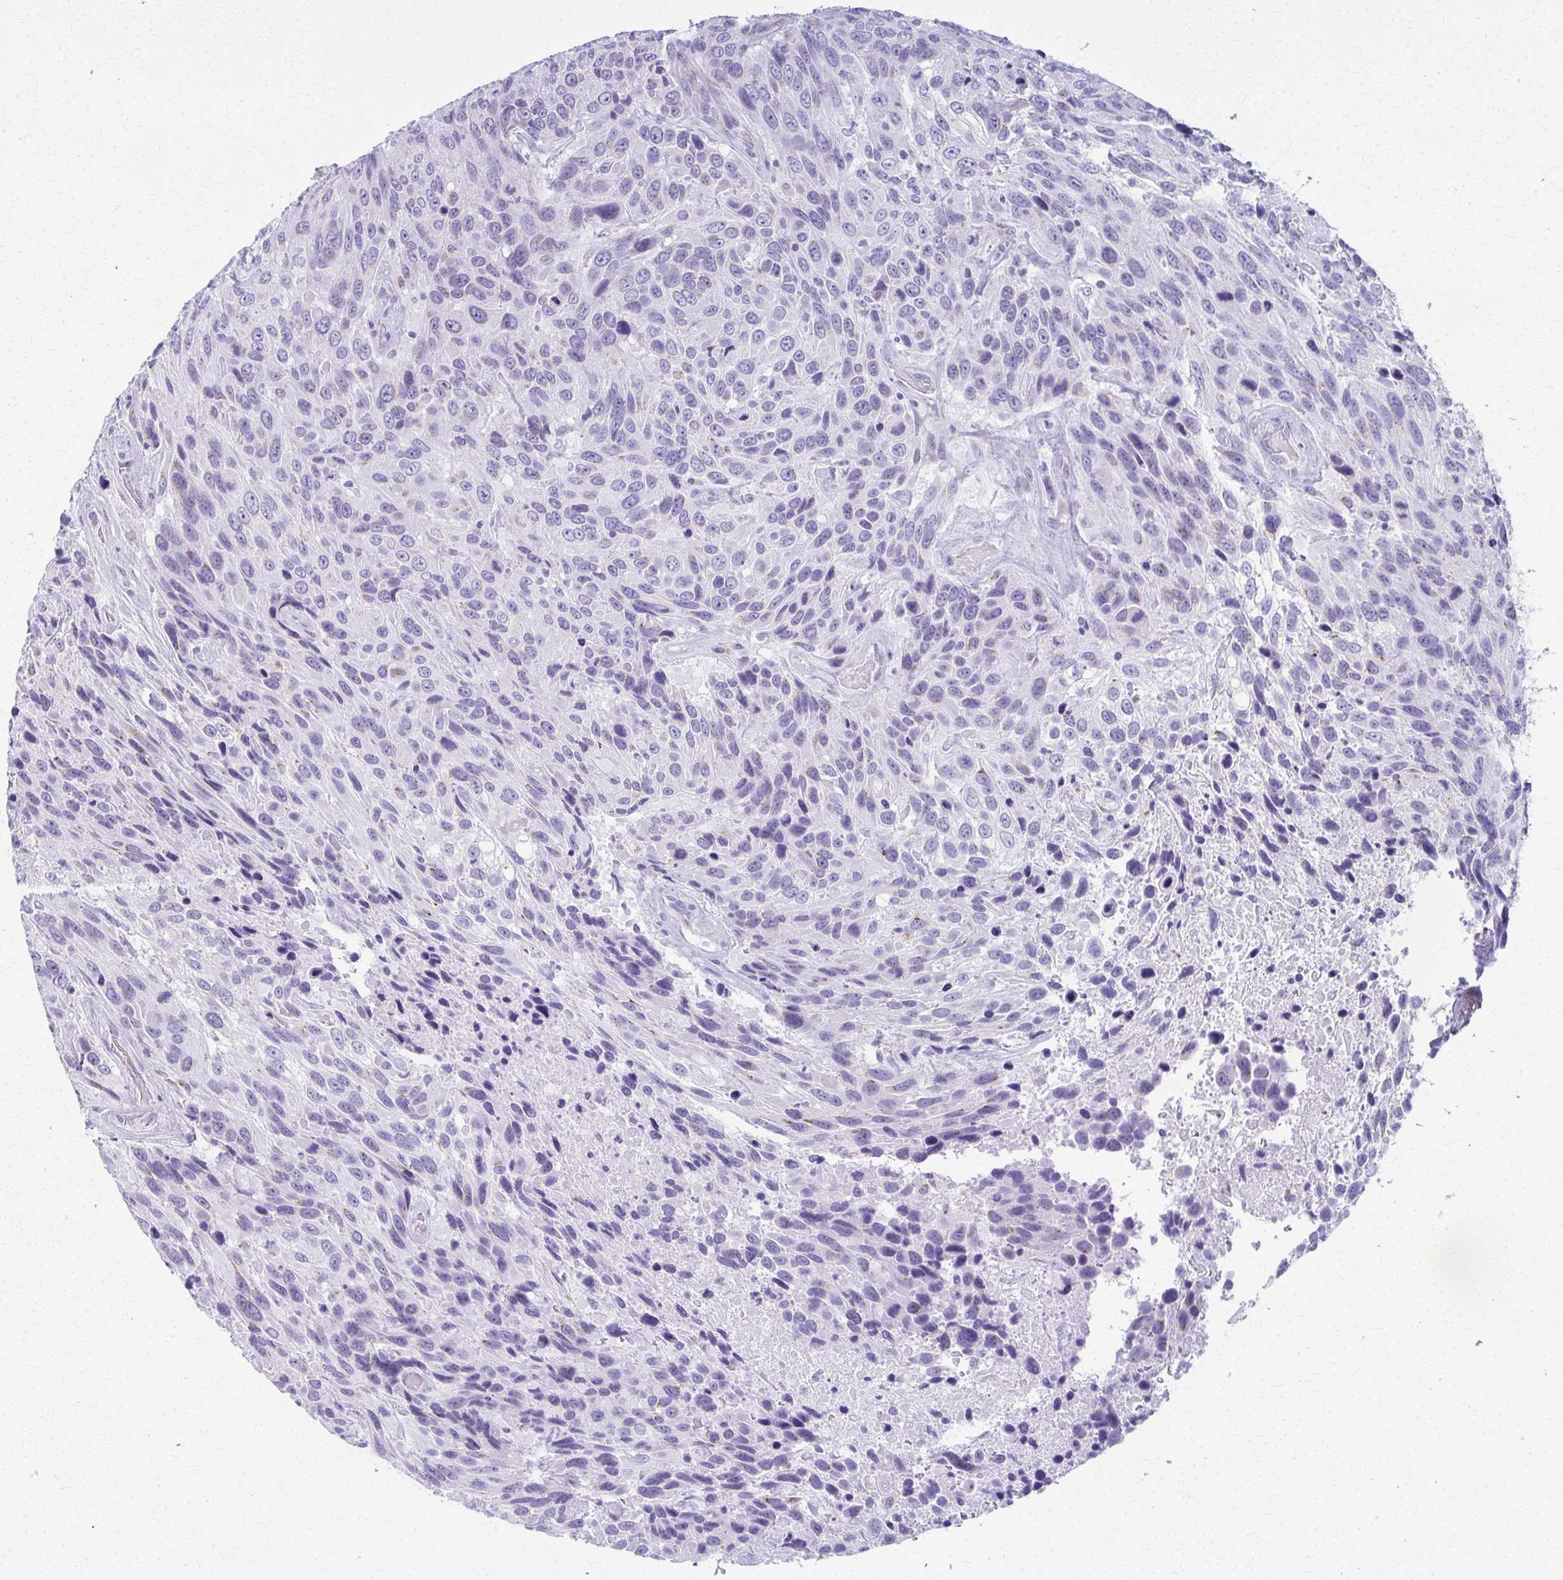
{"staining": {"intensity": "weak", "quantity": "<25%", "location": "cytoplasmic/membranous"}, "tissue": "urothelial cancer", "cell_type": "Tumor cells", "image_type": "cancer", "snomed": [{"axis": "morphology", "description": "Urothelial carcinoma, High grade"}, {"axis": "topography", "description": "Urinary bladder"}], "caption": "Tumor cells are negative for brown protein staining in urothelial cancer.", "gene": "SCLY", "patient": {"sex": "female", "age": 70}}